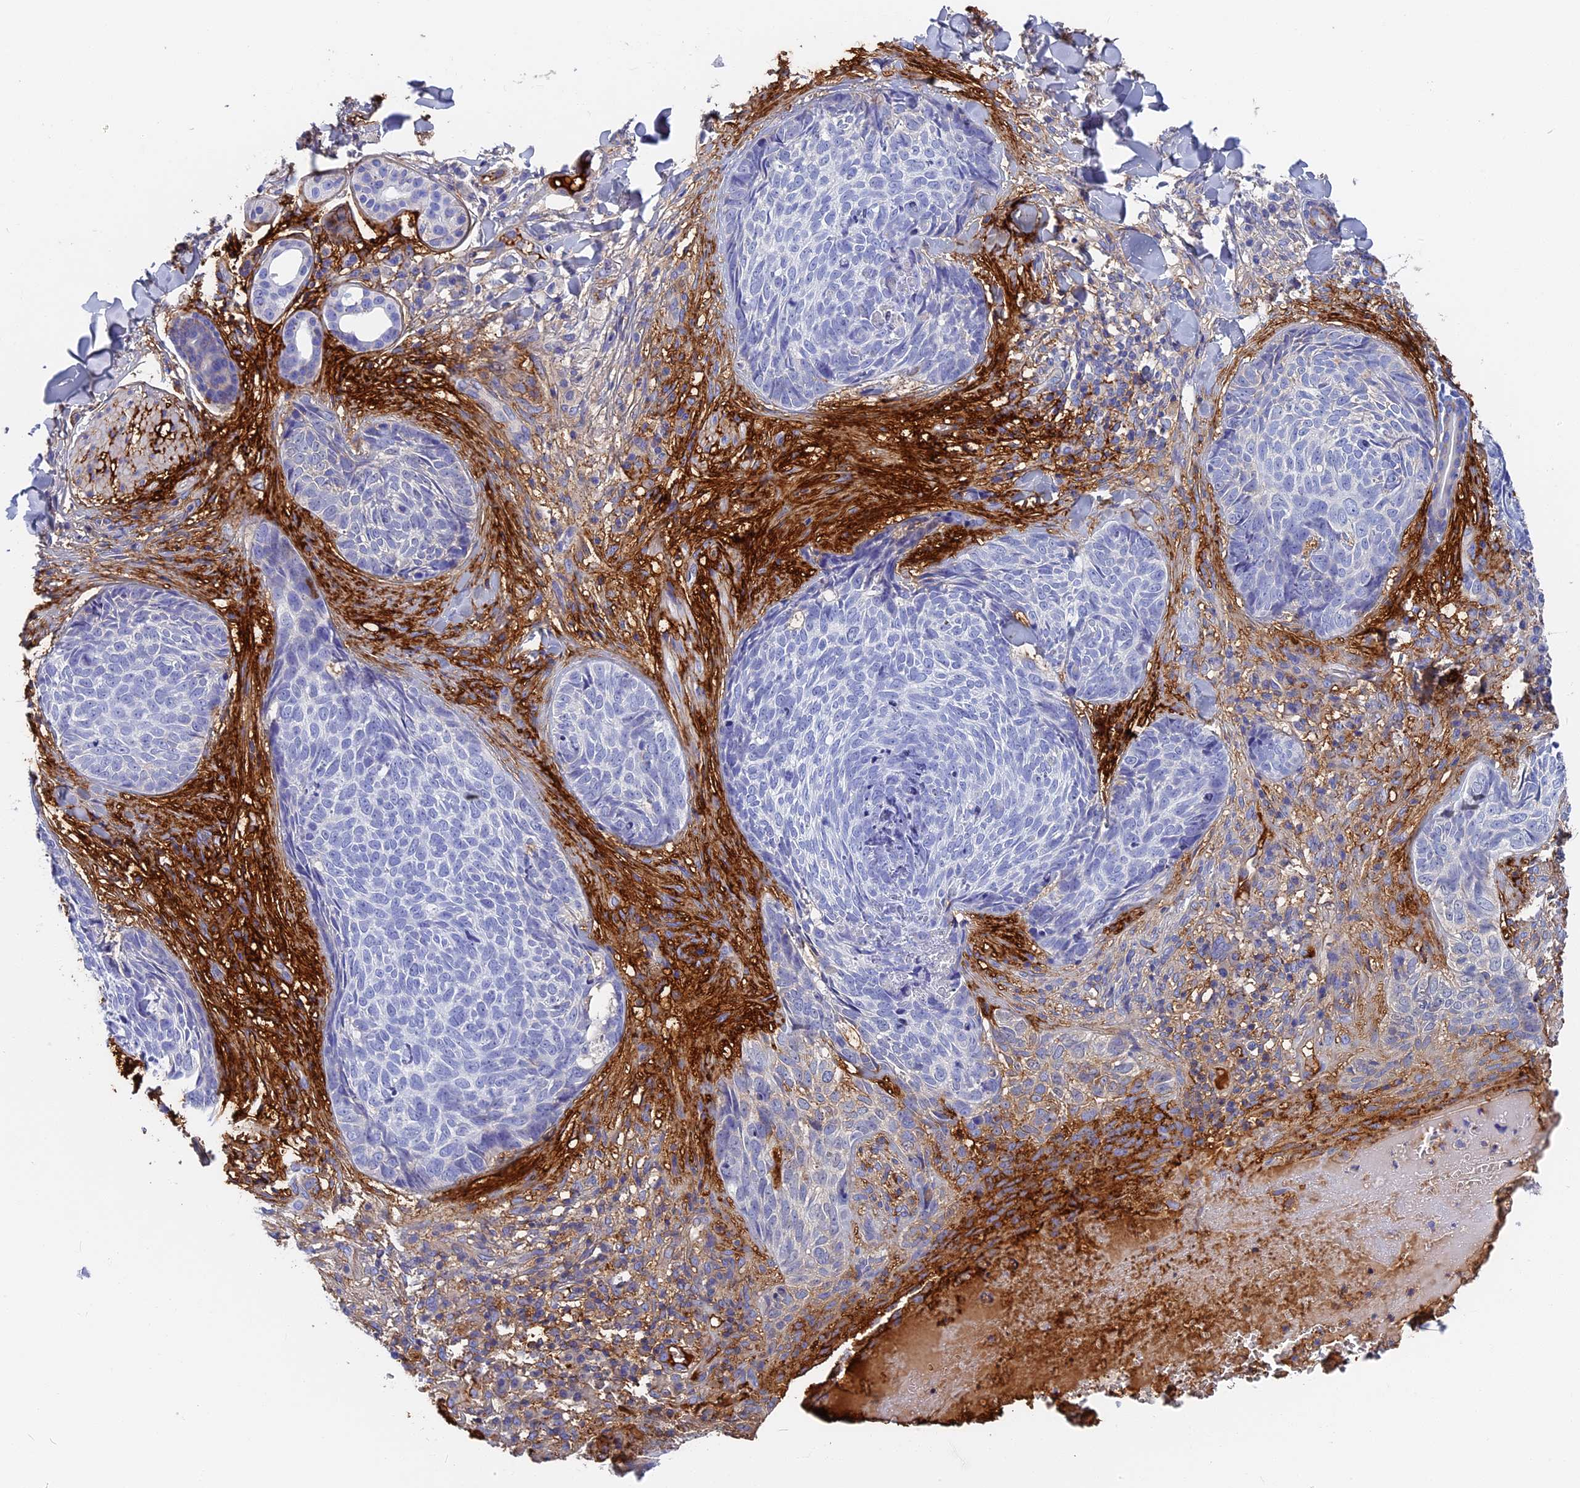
{"staining": {"intensity": "negative", "quantity": "none", "location": "none"}, "tissue": "skin cancer", "cell_type": "Tumor cells", "image_type": "cancer", "snomed": [{"axis": "morphology", "description": "Basal cell carcinoma"}, {"axis": "topography", "description": "Skin"}], "caption": "Immunohistochemistry of human skin cancer shows no positivity in tumor cells. Nuclei are stained in blue.", "gene": "ITIH1", "patient": {"sex": "female", "age": 61}}